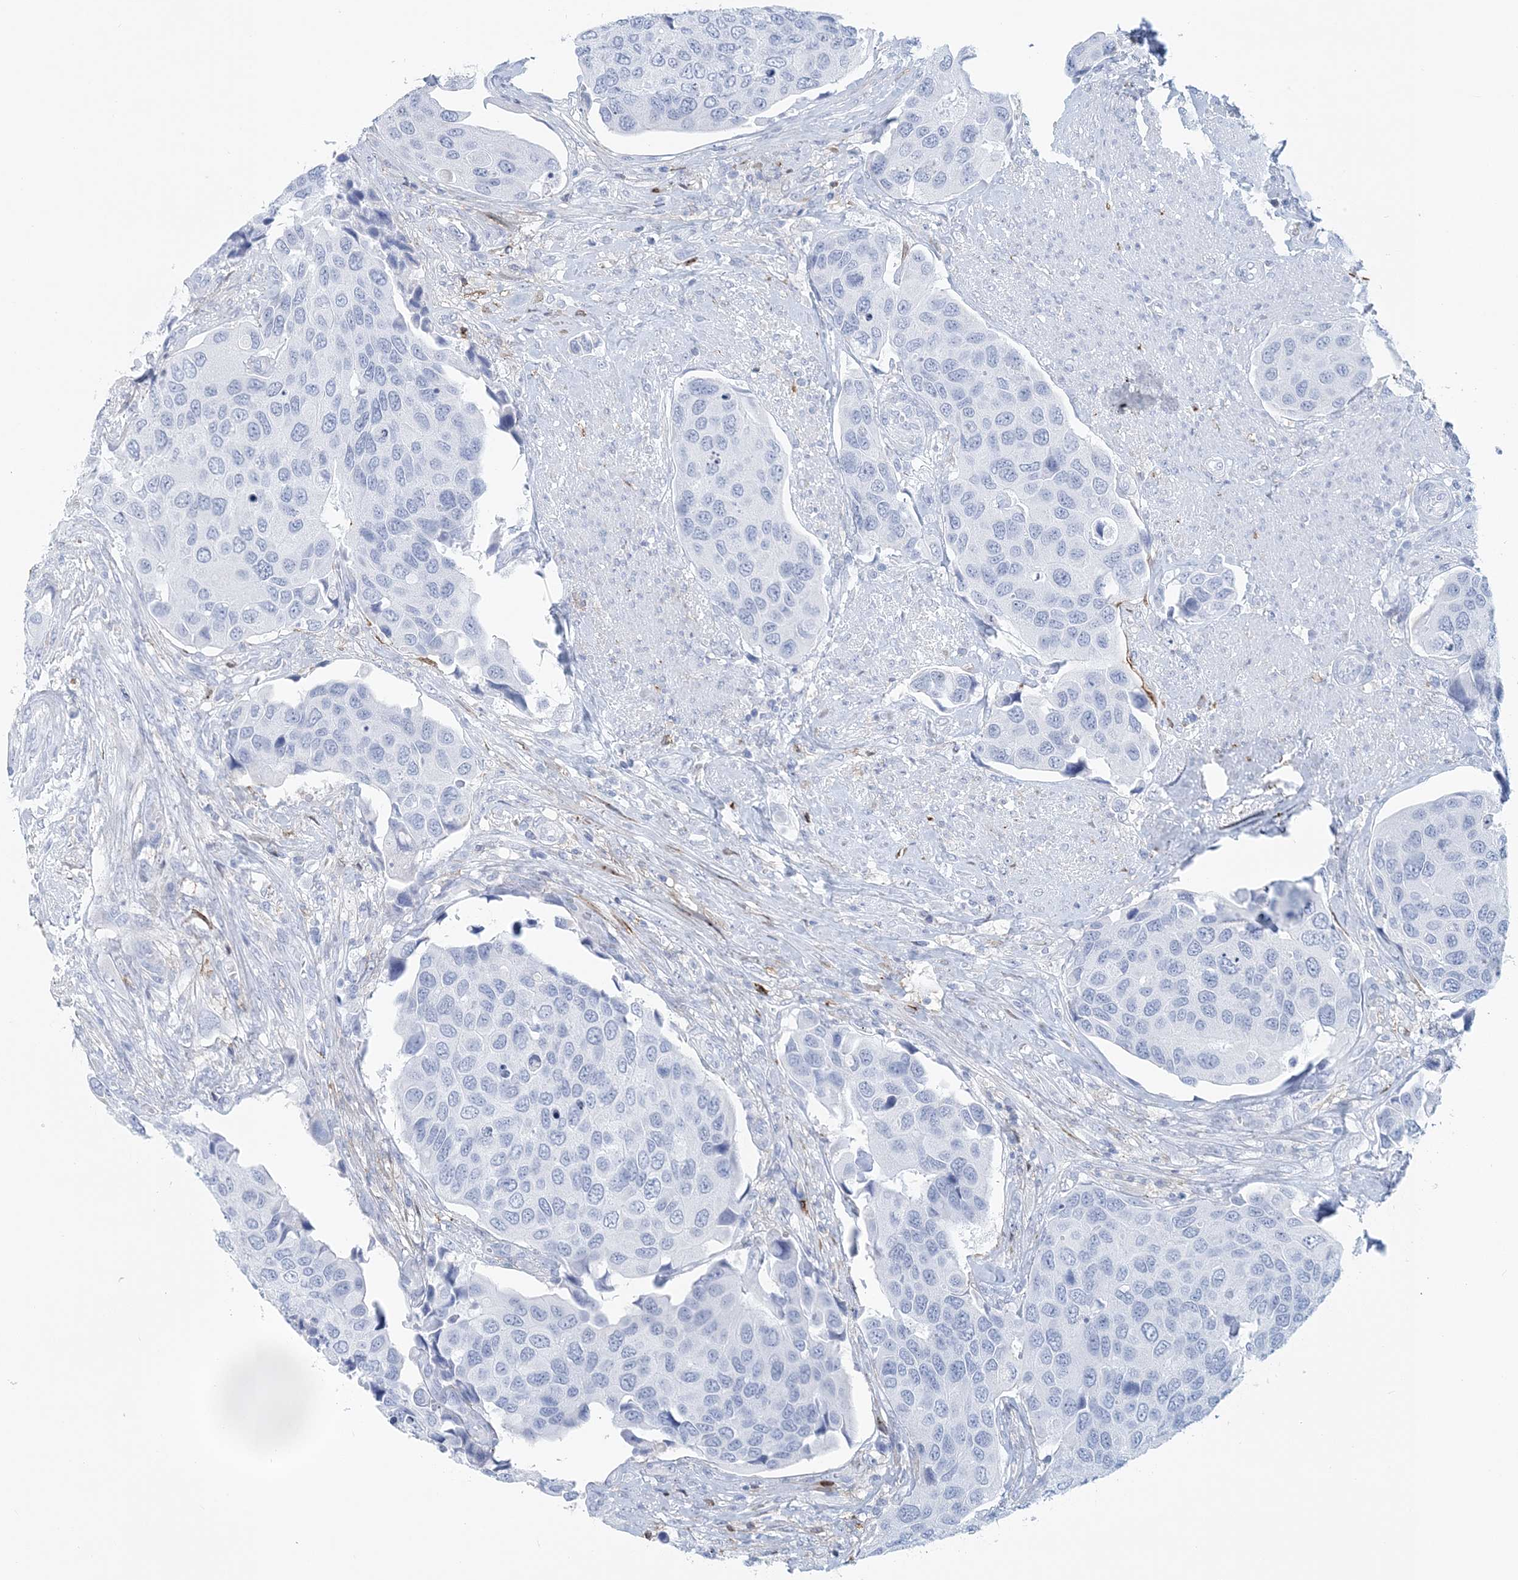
{"staining": {"intensity": "negative", "quantity": "none", "location": "none"}, "tissue": "urothelial cancer", "cell_type": "Tumor cells", "image_type": "cancer", "snomed": [{"axis": "morphology", "description": "Urothelial carcinoma, High grade"}, {"axis": "topography", "description": "Urinary bladder"}], "caption": "This is an IHC photomicrograph of human urothelial cancer. There is no staining in tumor cells.", "gene": "NKX6-1", "patient": {"sex": "male", "age": 74}}